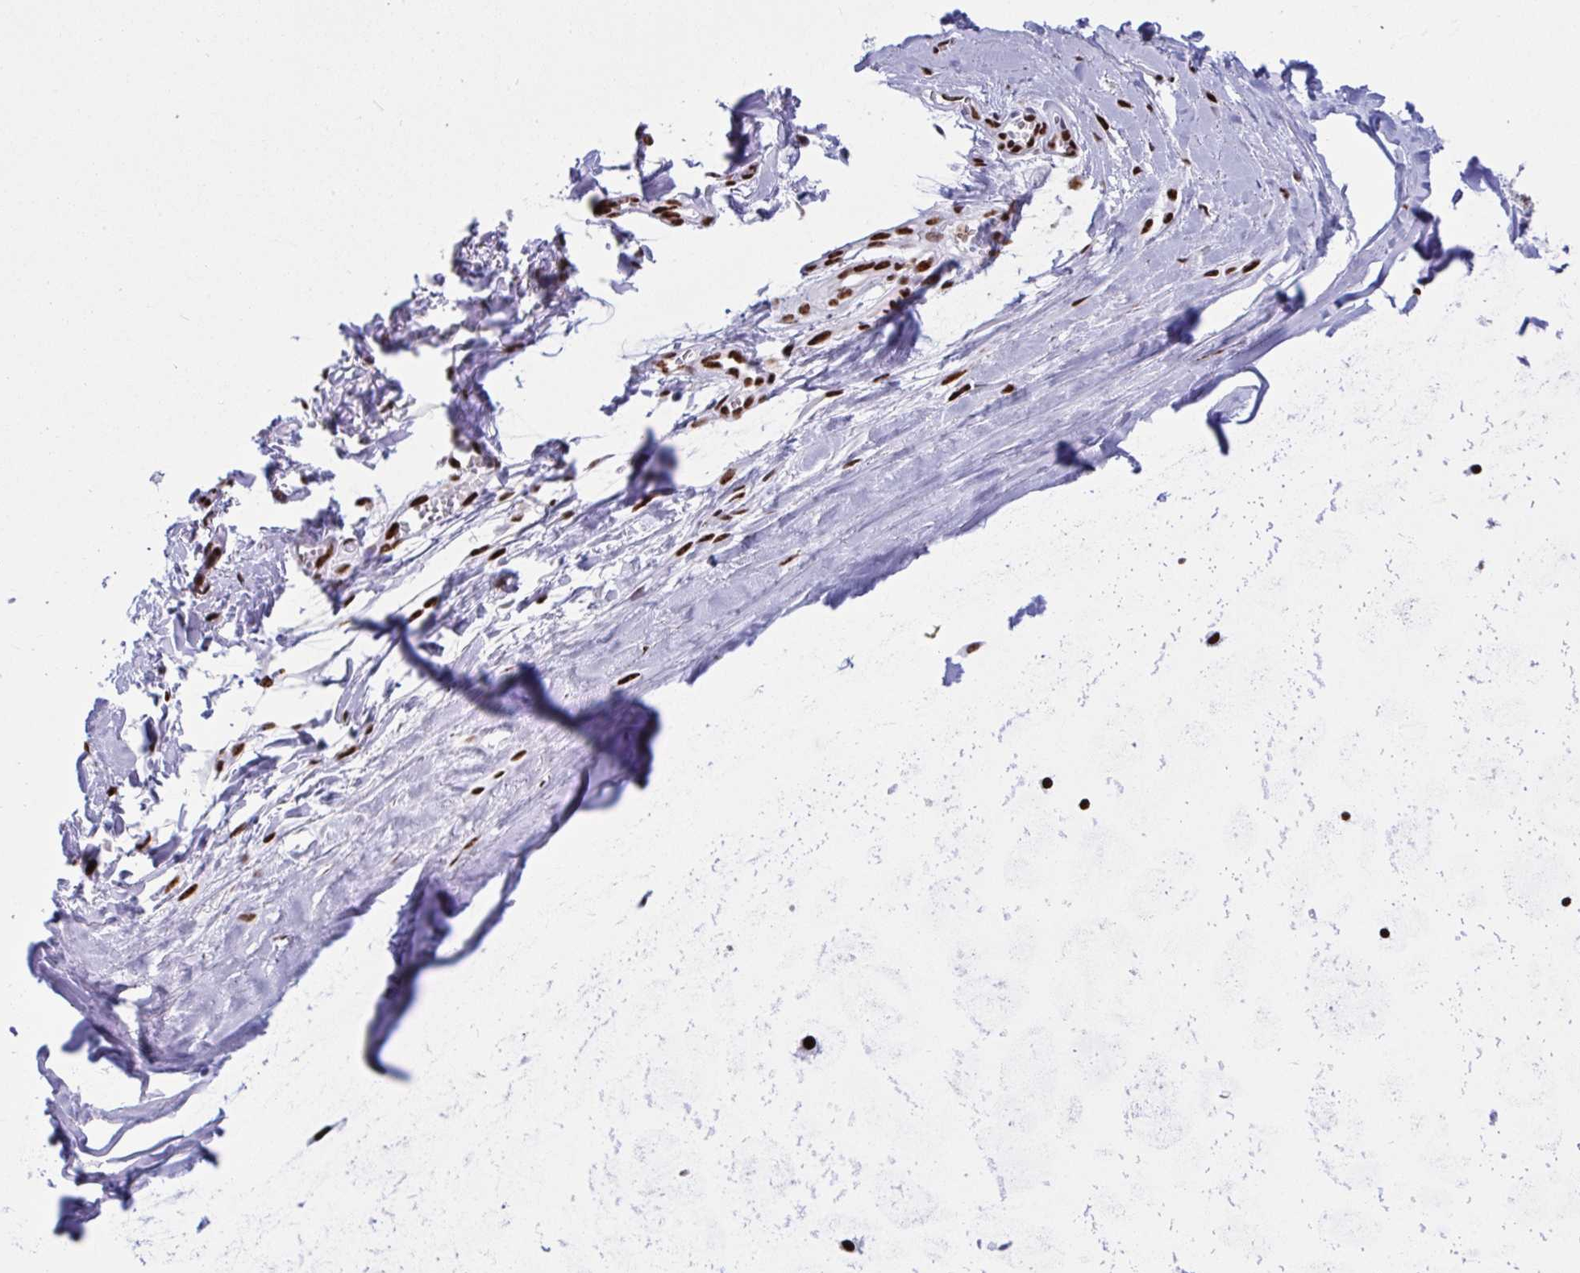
{"staining": {"intensity": "moderate", "quantity": "25%-75%", "location": "nuclear"}, "tissue": "adipose tissue", "cell_type": "Adipocytes", "image_type": "normal", "snomed": [{"axis": "morphology", "description": "Normal tissue, NOS"}, {"axis": "topography", "description": "Cartilage tissue"}, {"axis": "topography", "description": "Nasopharynx"}, {"axis": "topography", "description": "Thyroid gland"}], "caption": "Adipose tissue was stained to show a protein in brown. There is medium levels of moderate nuclear staining in about 25%-75% of adipocytes.", "gene": "IKZF2", "patient": {"sex": "male", "age": 63}}